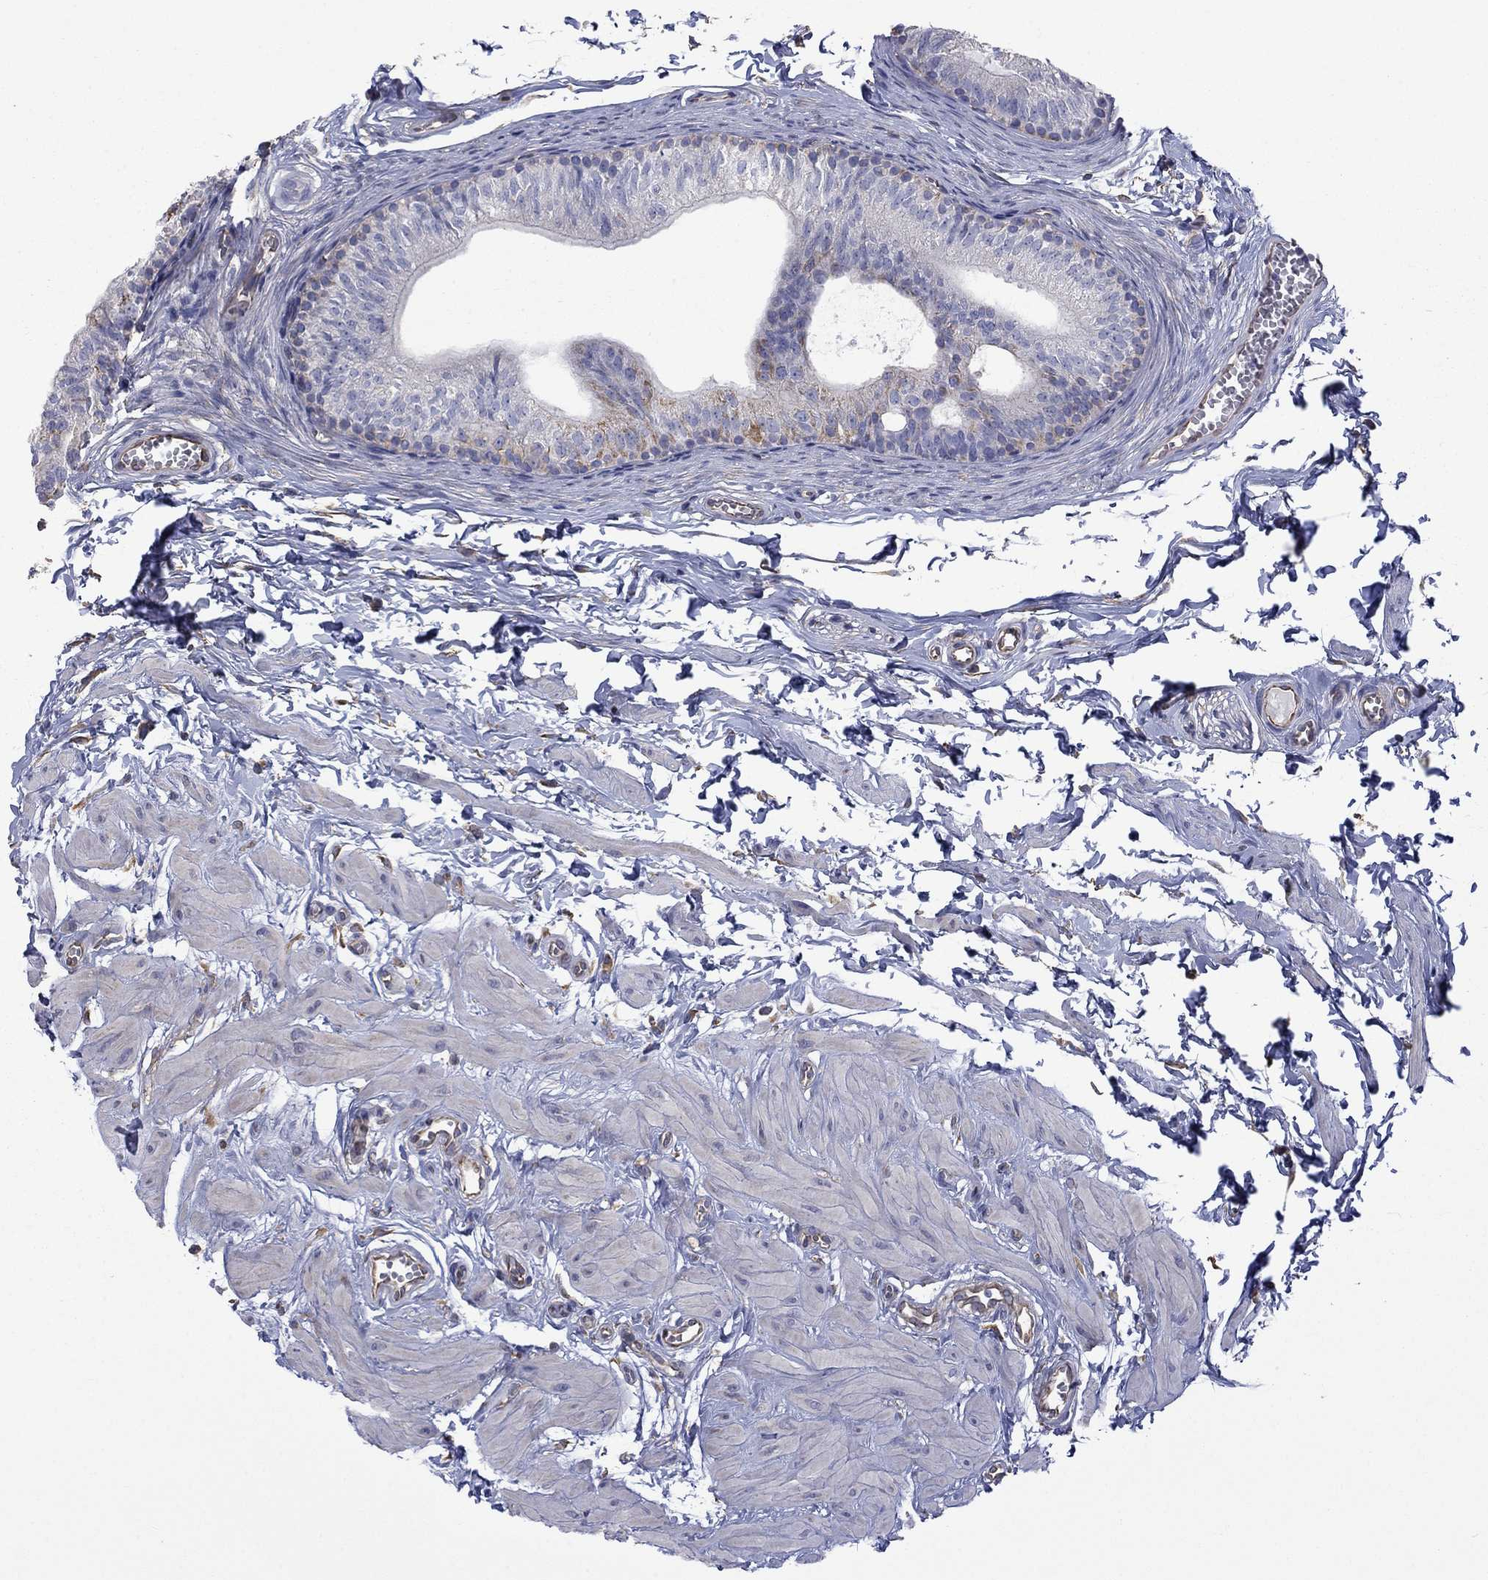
{"staining": {"intensity": "moderate", "quantity": "<25%", "location": "cytoplasmic/membranous"}, "tissue": "epididymis", "cell_type": "Glandular cells", "image_type": "normal", "snomed": [{"axis": "morphology", "description": "Normal tissue, NOS"}, {"axis": "topography", "description": "Epididymis"}], "caption": "High-magnification brightfield microscopy of normal epididymis stained with DAB (brown) and counterstained with hematoxylin (blue). glandular cells exhibit moderate cytoplasmic/membranous positivity is appreciated in approximately<25% of cells.", "gene": "CAMKK2", "patient": {"sex": "male", "age": 22}}